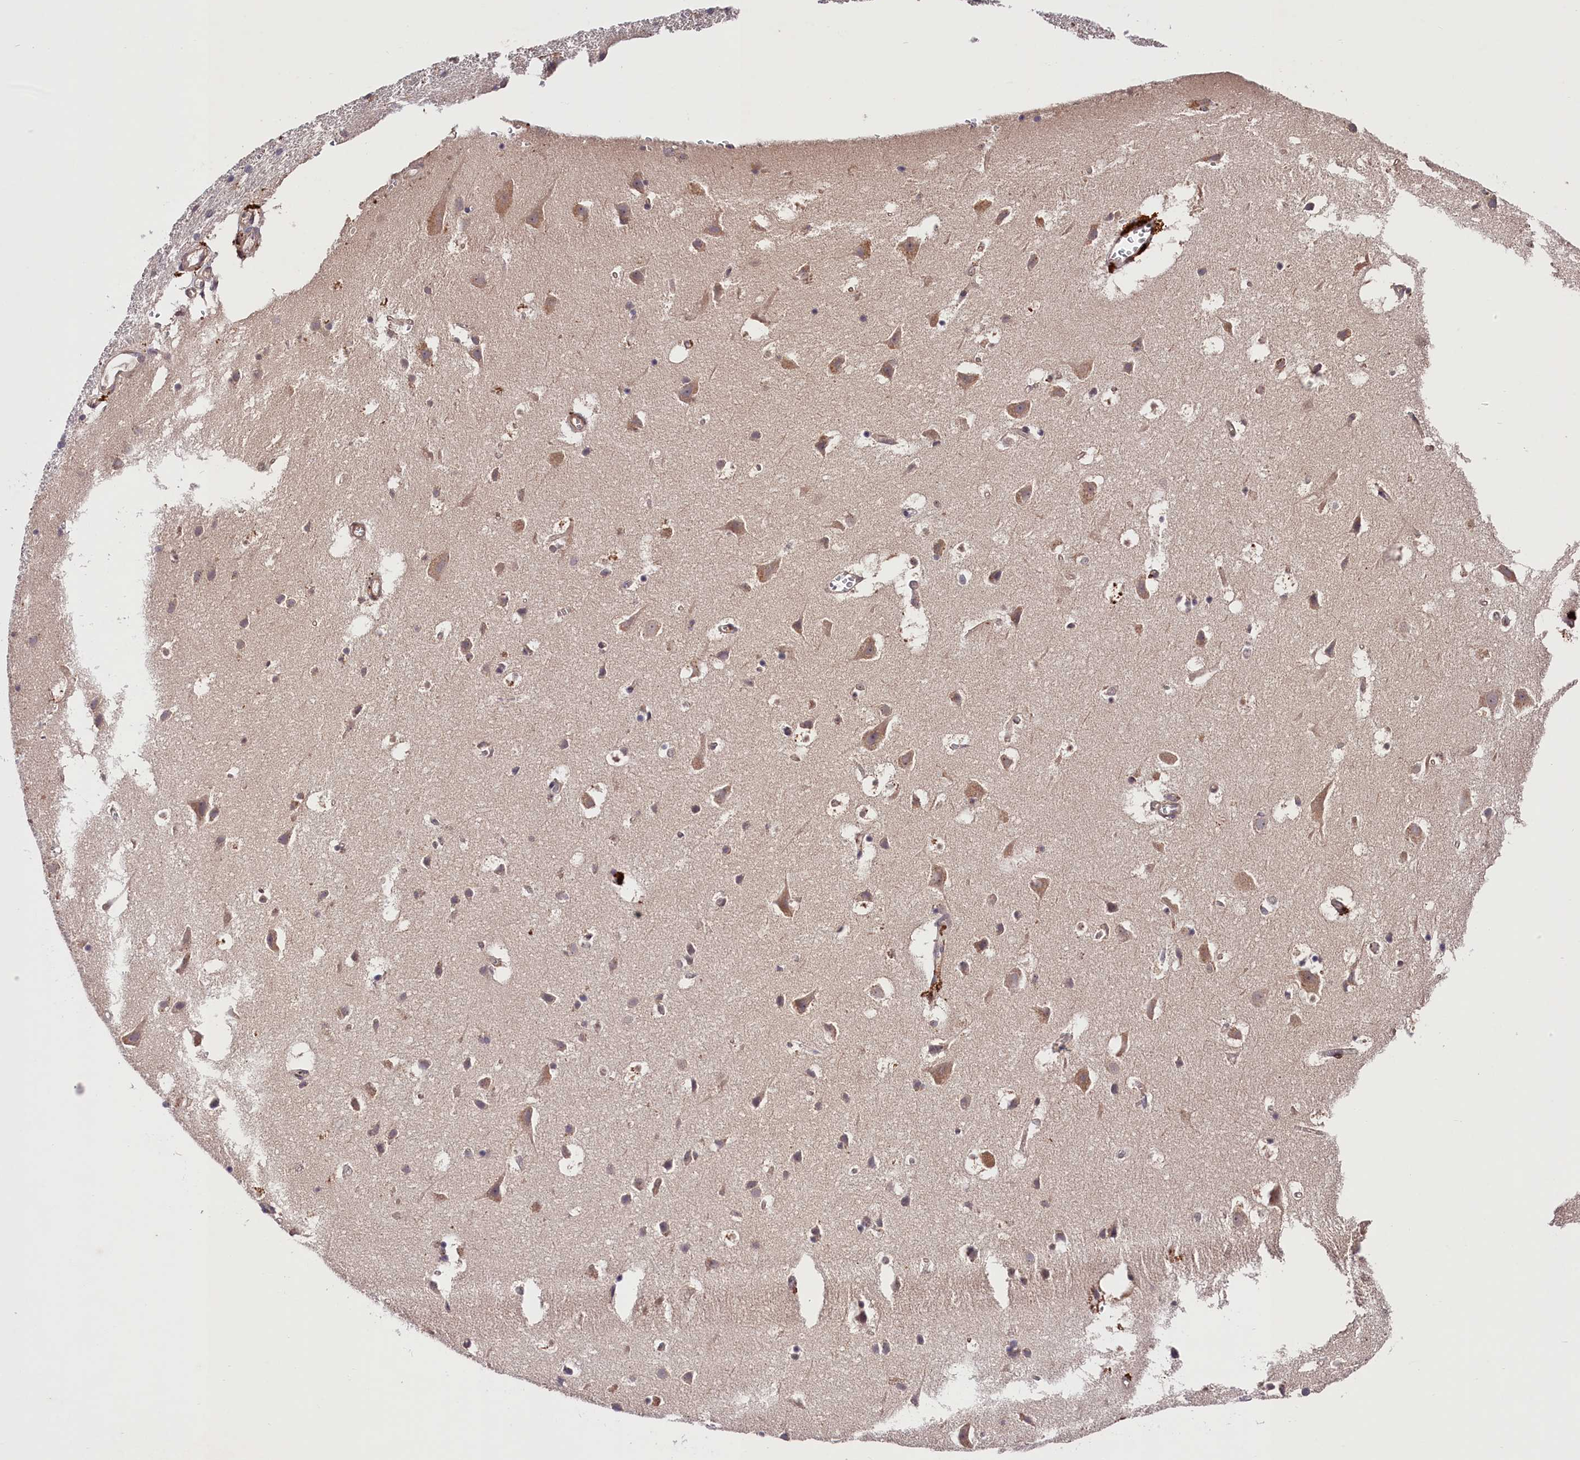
{"staining": {"intensity": "moderate", "quantity": "25%-75%", "location": "cytoplasmic/membranous"}, "tissue": "cerebral cortex", "cell_type": "Endothelial cells", "image_type": "normal", "snomed": [{"axis": "morphology", "description": "Normal tissue, NOS"}, {"axis": "topography", "description": "Cerebral cortex"}], "caption": "Cerebral cortex stained with a brown dye reveals moderate cytoplasmic/membranous positive staining in approximately 25%-75% of endothelial cells.", "gene": "CACNA1H", "patient": {"sex": "male", "age": 54}}